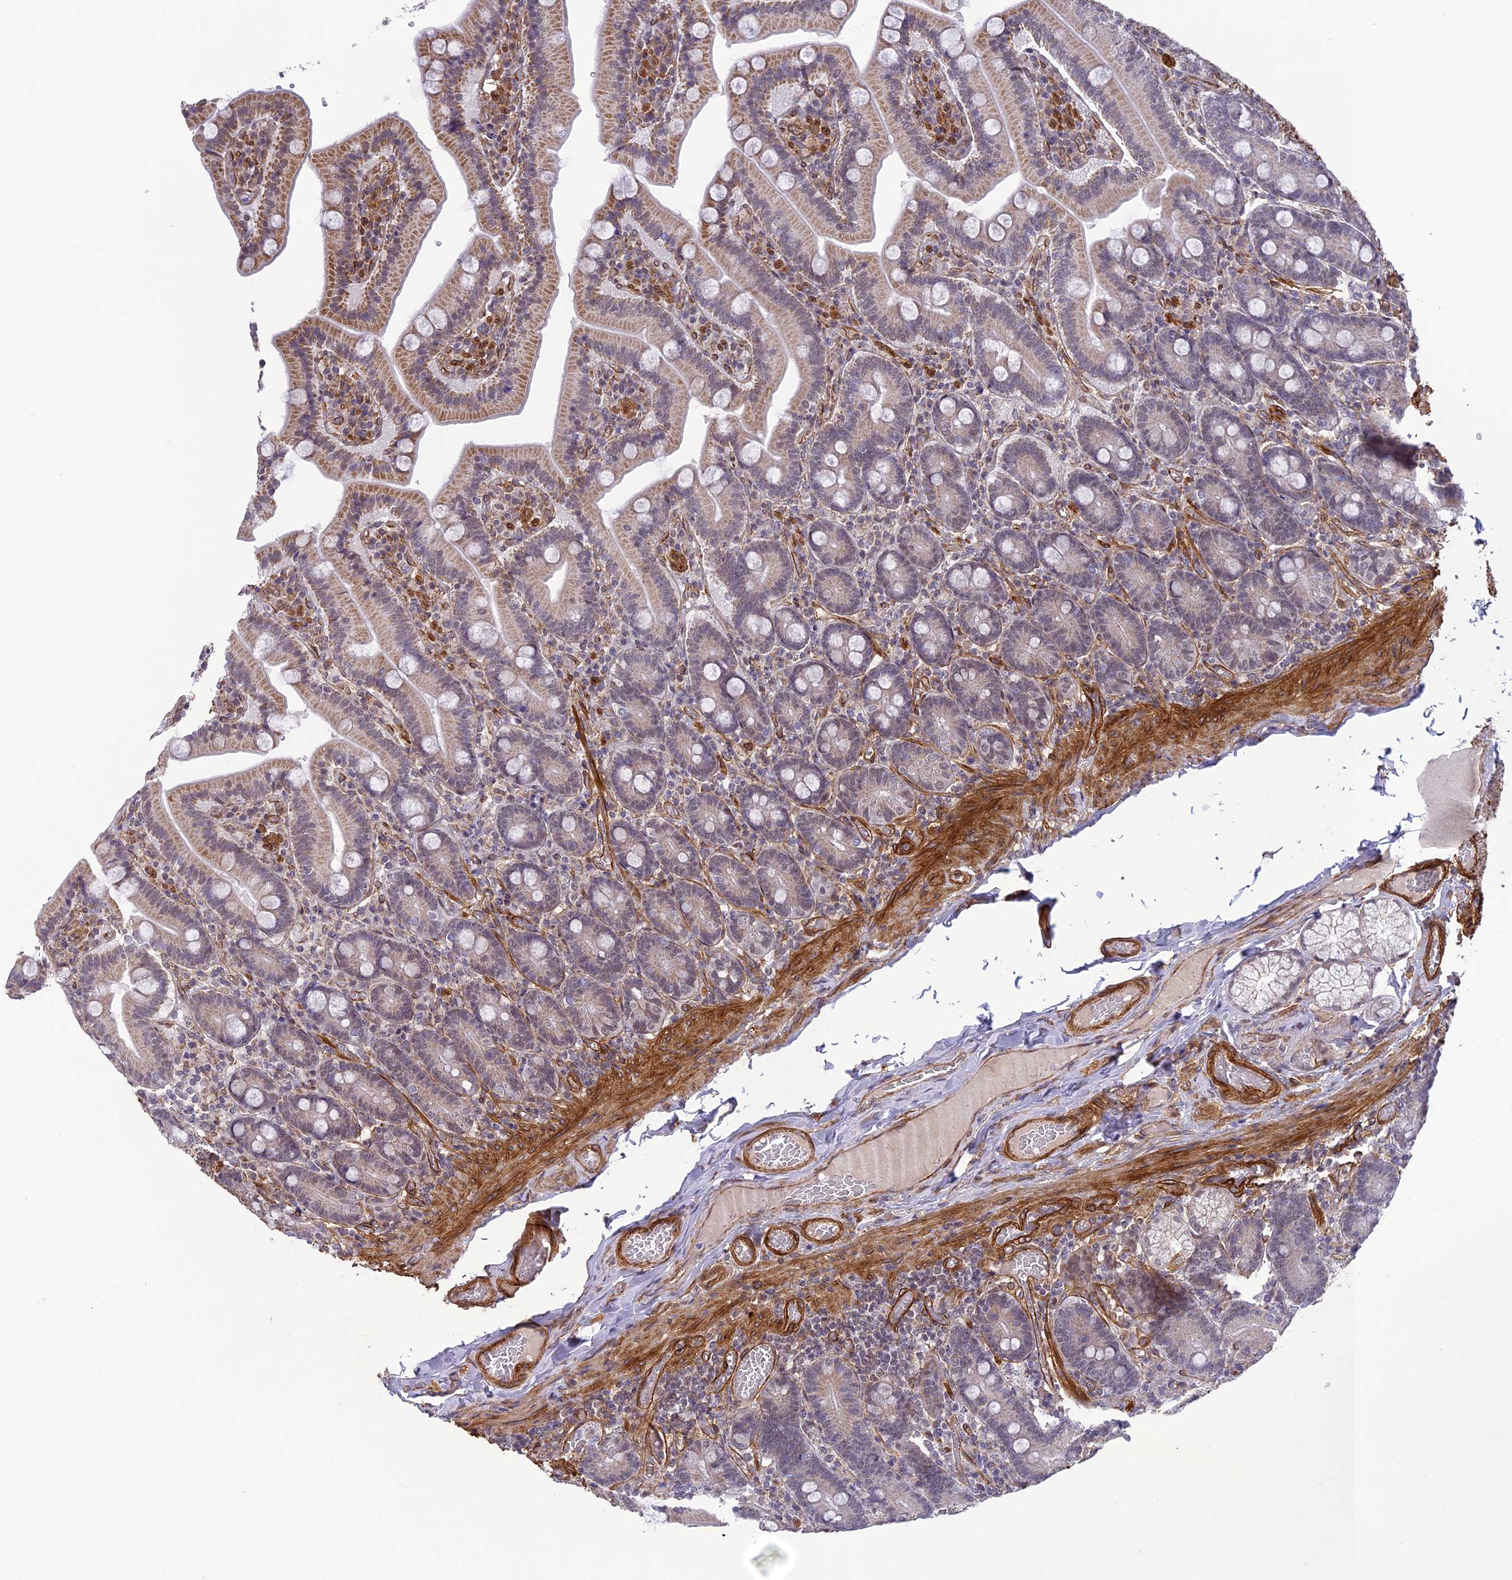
{"staining": {"intensity": "moderate", "quantity": "25%-75%", "location": "cytoplasmic/membranous"}, "tissue": "duodenum", "cell_type": "Glandular cells", "image_type": "normal", "snomed": [{"axis": "morphology", "description": "Normal tissue, NOS"}, {"axis": "topography", "description": "Duodenum"}], "caption": "Immunohistochemical staining of benign duodenum displays medium levels of moderate cytoplasmic/membranous positivity in about 25%-75% of glandular cells.", "gene": "TNS1", "patient": {"sex": "female", "age": 62}}